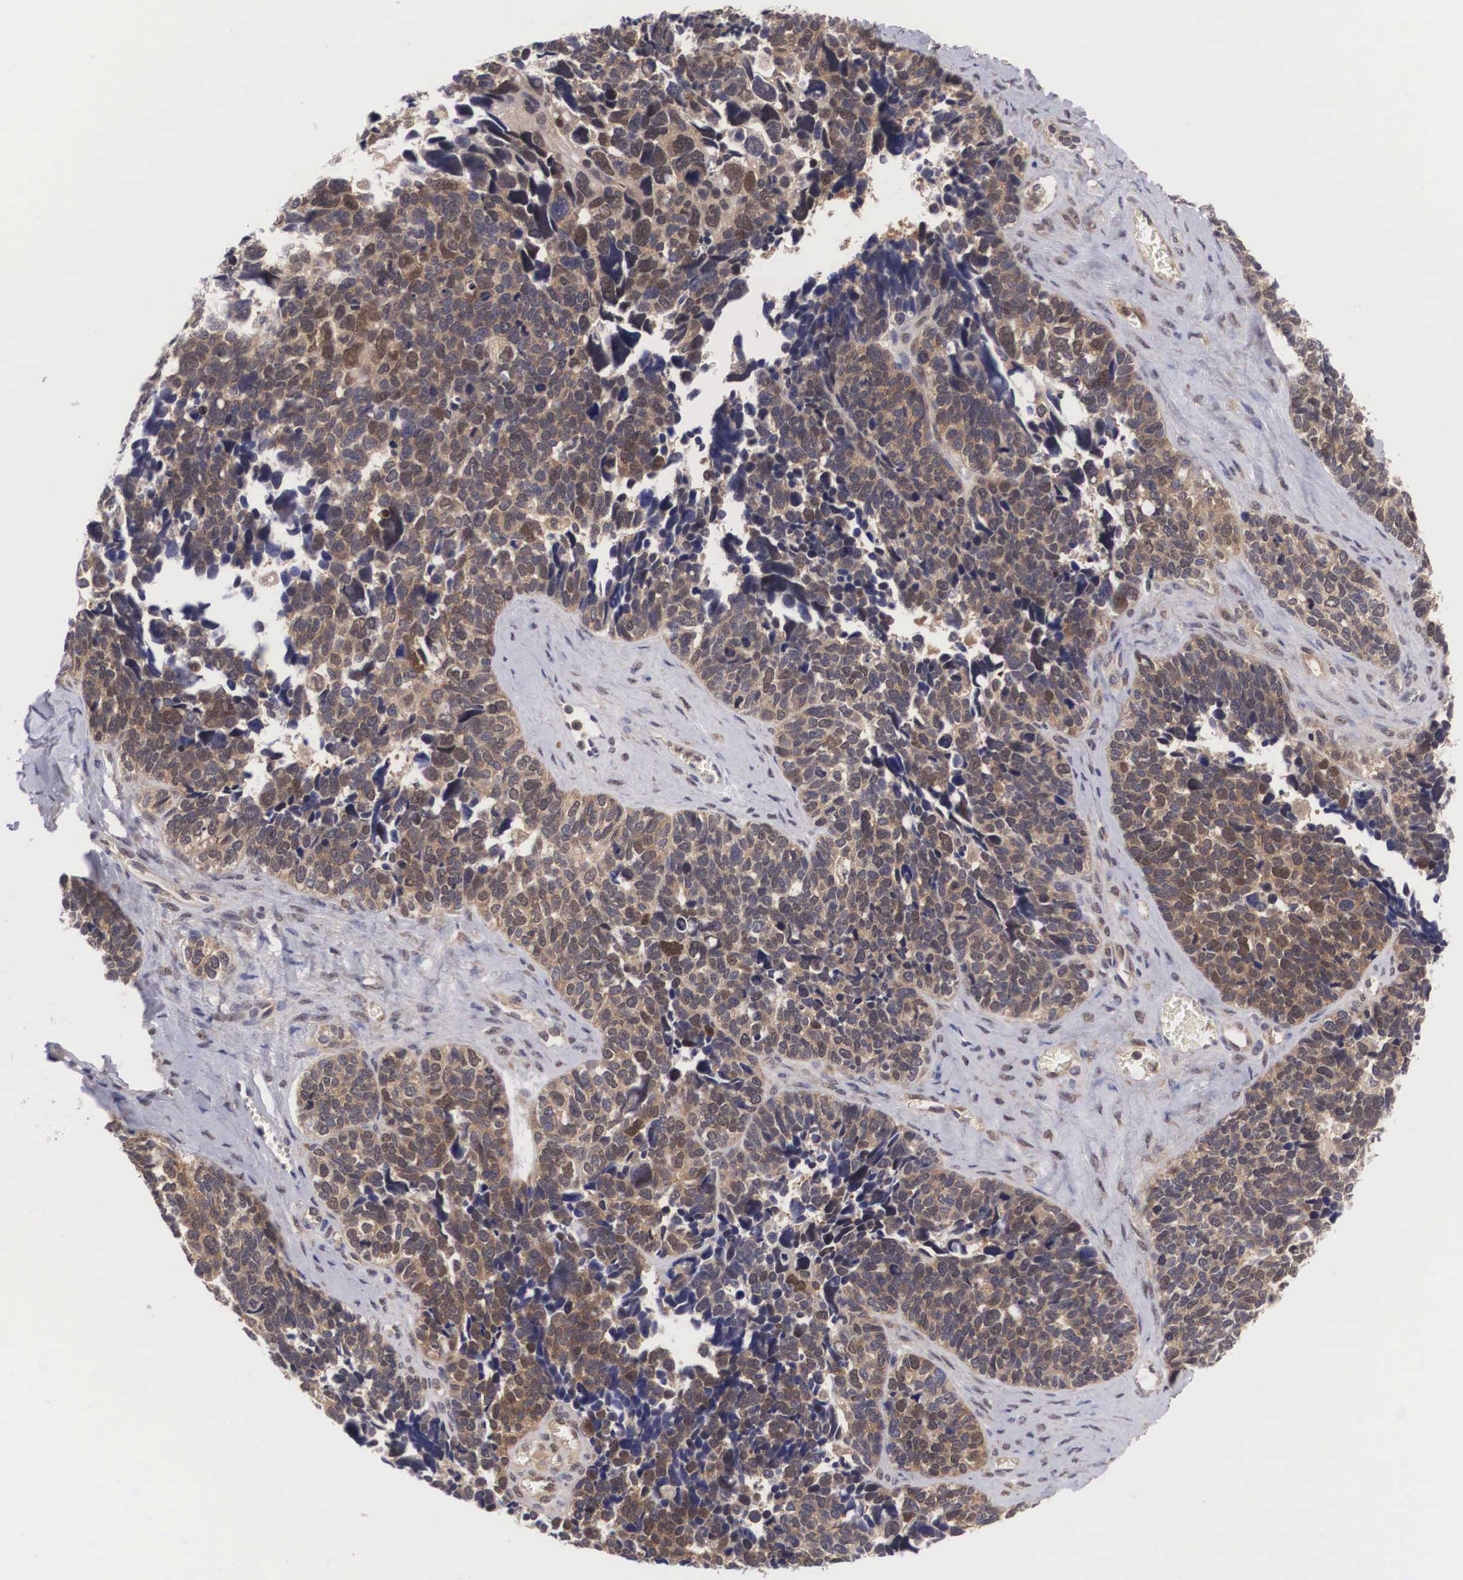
{"staining": {"intensity": "moderate", "quantity": ">75%", "location": "cytoplasmic/membranous,nuclear"}, "tissue": "ovarian cancer", "cell_type": "Tumor cells", "image_type": "cancer", "snomed": [{"axis": "morphology", "description": "Cystadenocarcinoma, serous, NOS"}, {"axis": "topography", "description": "Ovary"}], "caption": "Ovarian cancer (serous cystadenocarcinoma) tissue displays moderate cytoplasmic/membranous and nuclear positivity in approximately >75% of tumor cells", "gene": "ADSL", "patient": {"sex": "female", "age": 77}}